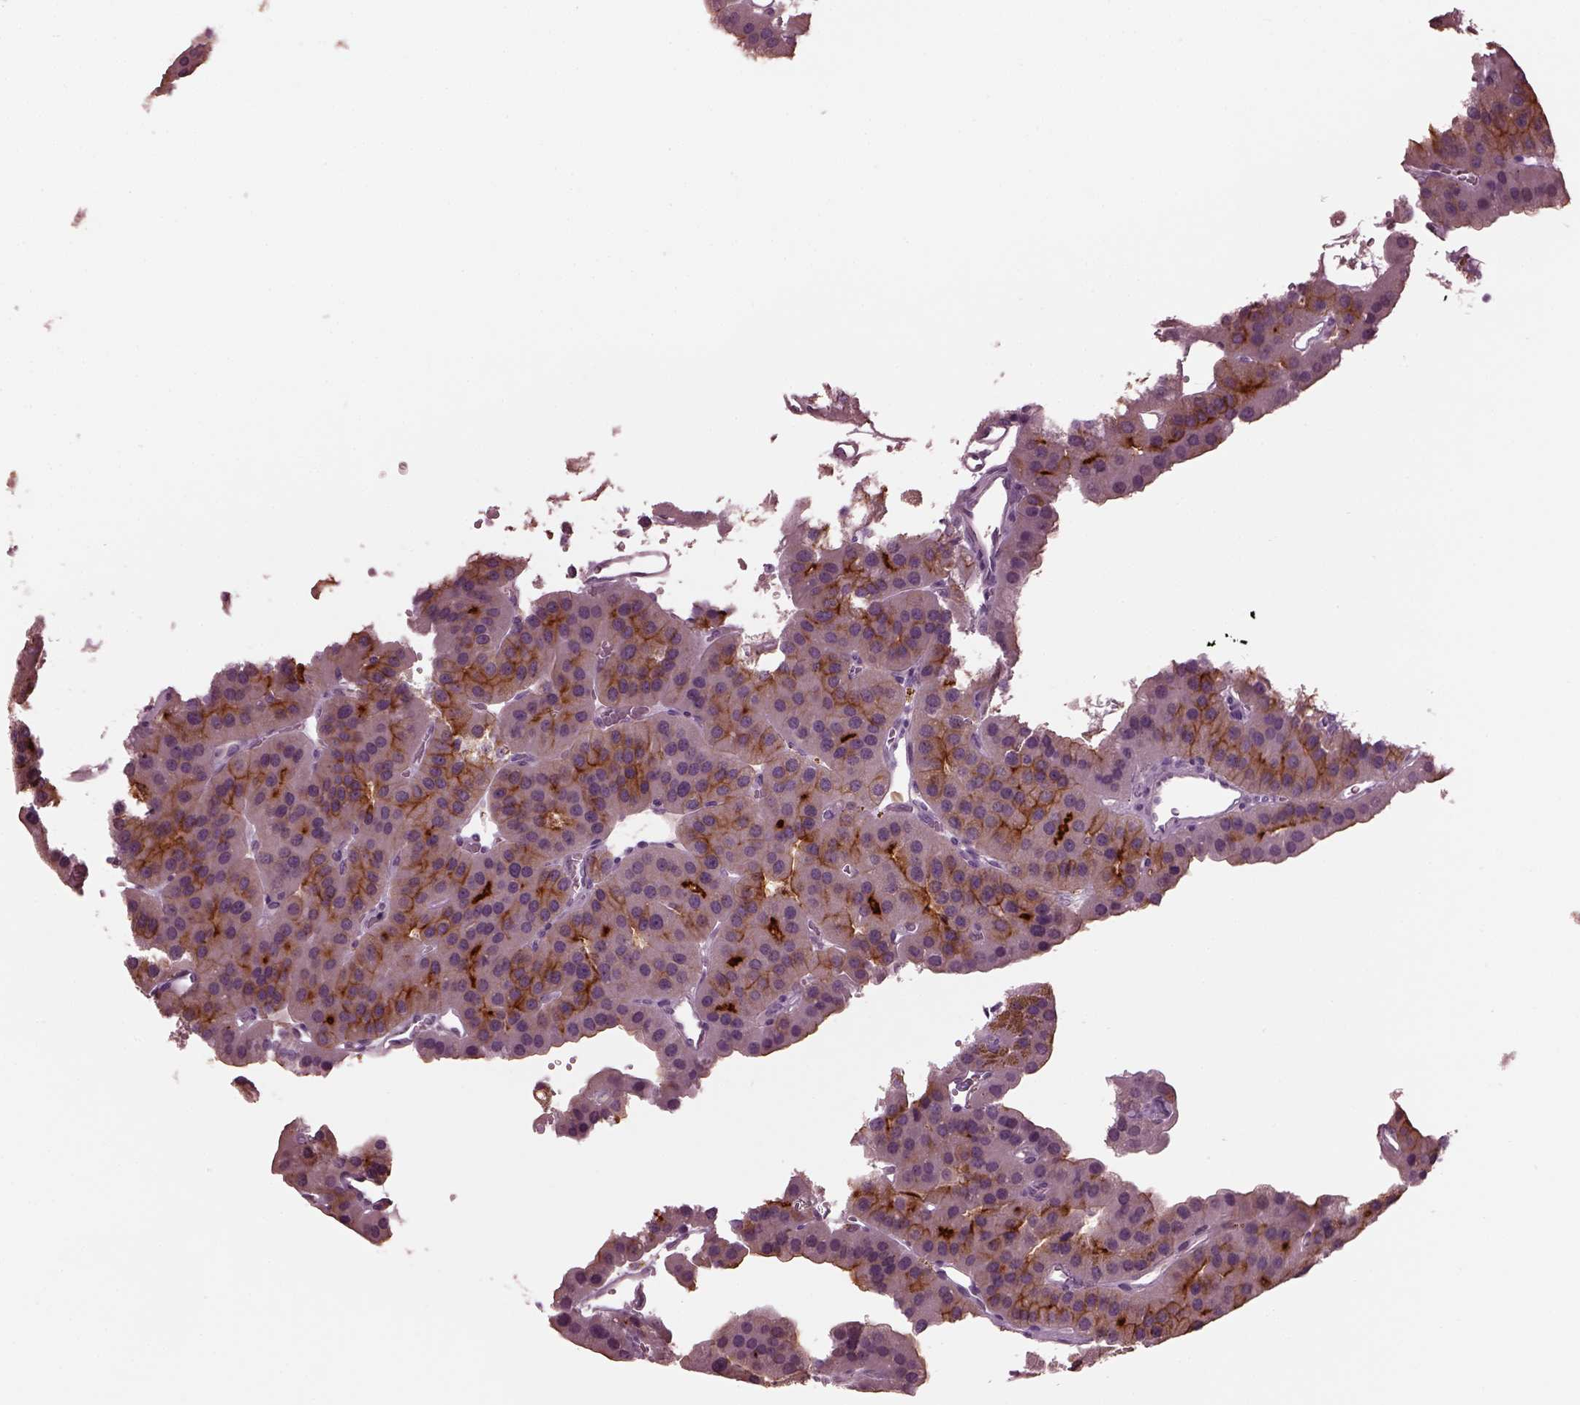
{"staining": {"intensity": "moderate", "quantity": "25%-75%", "location": "cytoplasmic/membranous"}, "tissue": "parathyroid gland", "cell_type": "Glandular cells", "image_type": "normal", "snomed": [{"axis": "morphology", "description": "Normal tissue, NOS"}, {"axis": "morphology", "description": "Adenoma, NOS"}, {"axis": "topography", "description": "Parathyroid gland"}], "caption": "Immunohistochemistry histopathology image of benign parathyroid gland: human parathyroid gland stained using immunohistochemistry (IHC) reveals medium levels of moderate protein expression localized specifically in the cytoplasmic/membranous of glandular cells, appearing as a cytoplasmic/membranous brown color.", "gene": "MIB2", "patient": {"sex": "female", "age": 86}}